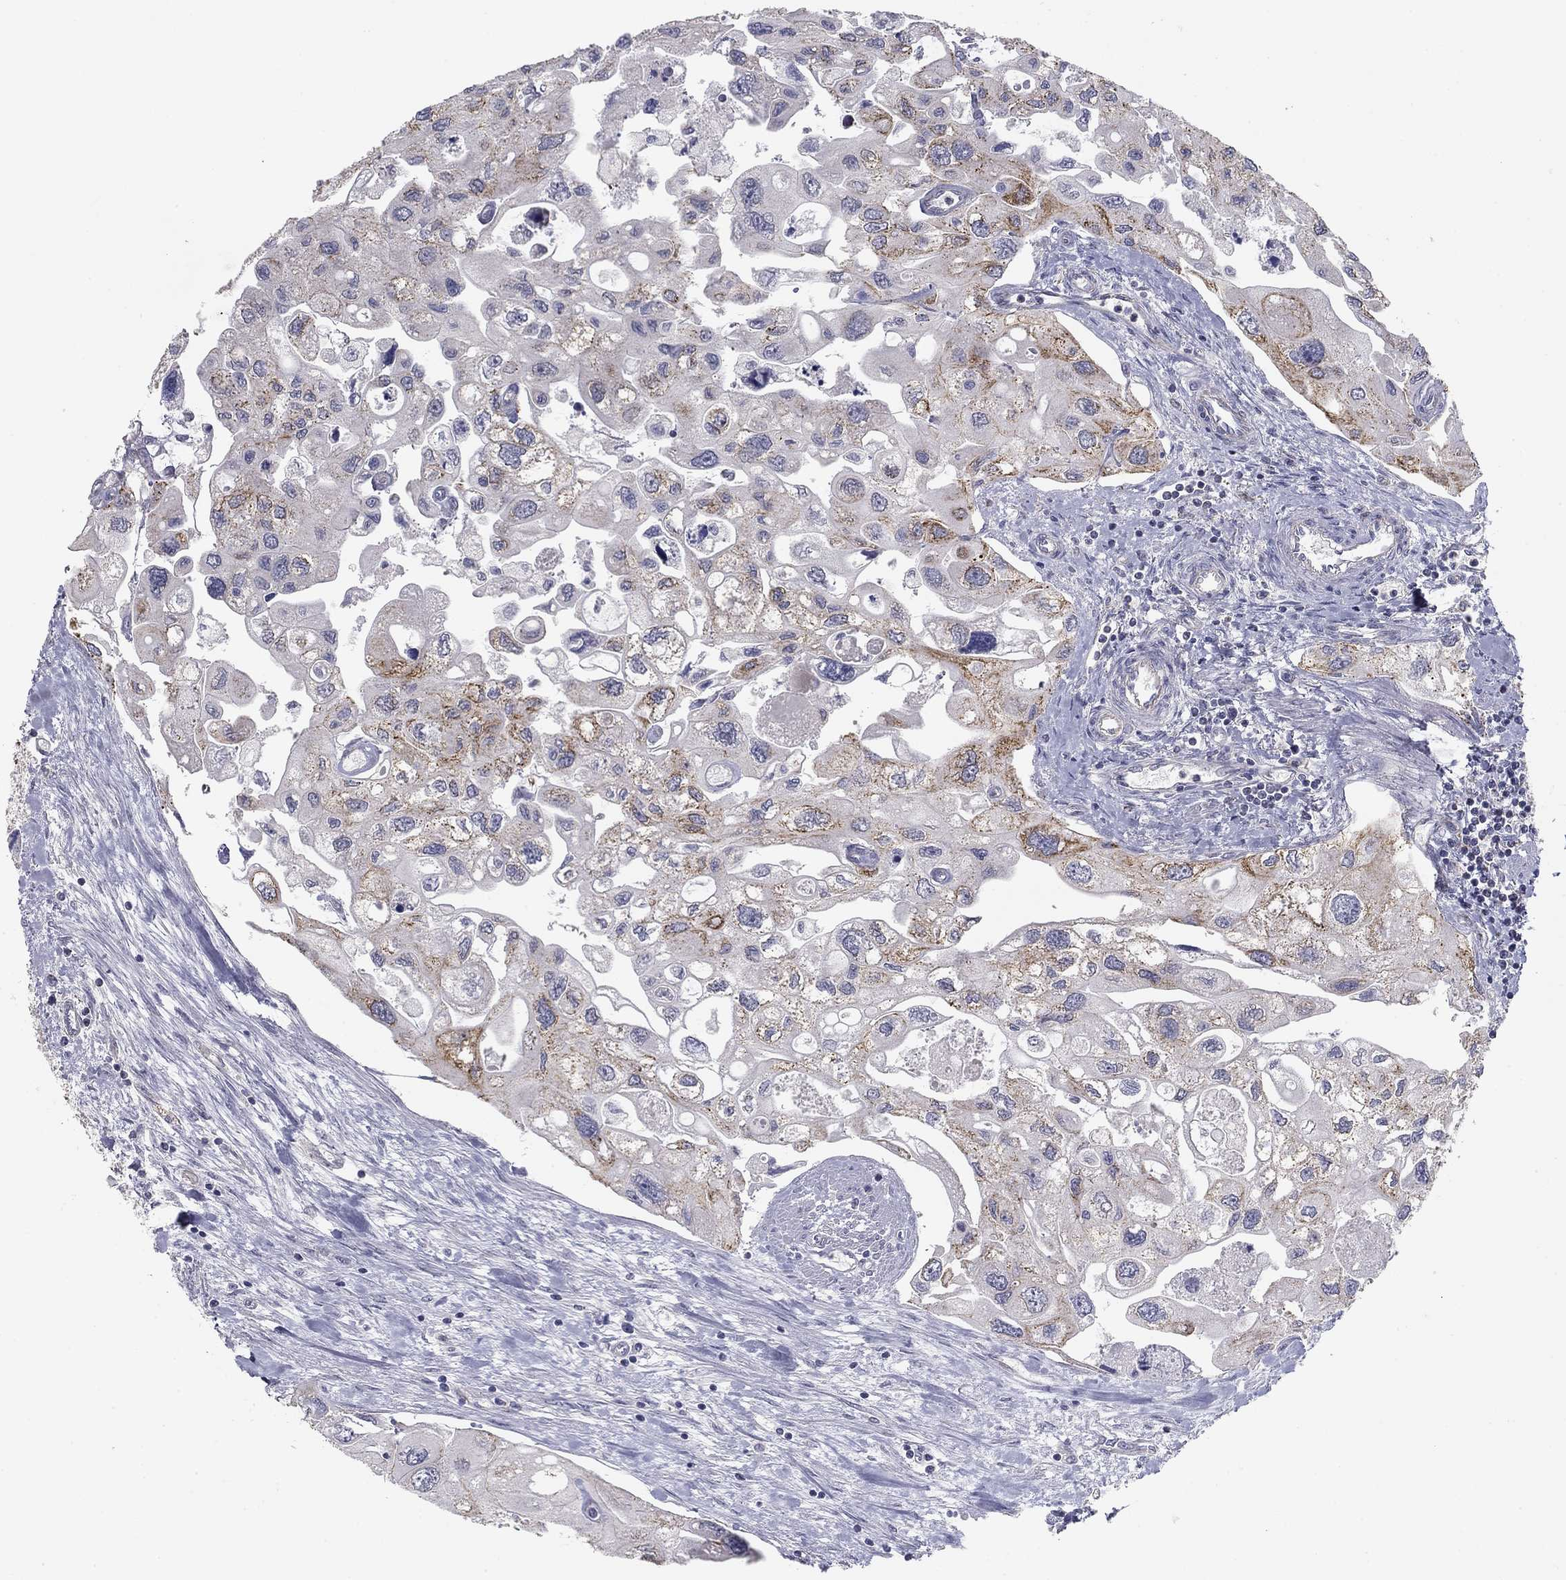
{"staining": {"intensity": "moderate", "quantity": "25%-75%", "location": "cytoplasmic/membranous"}, "tissue": "urothelial cancer", "cell_type": "Tumor cells", "image_type": "cancer", "snomed": [{"axis": "morphology", "description": "Urothelial carcinoma, High grade"}, {"axis": "topography", "description": "Urinary bladder"}], "caption": "Urothelial cancer tissue displays moderate cytoplasmic/membranous positivity in approximately 25%-75% of tumor cells, visualized by immunohistochemistry. (Stains: DAB (3,3'-diaminobenzidine) in brown, nuclei in blue, Microscopy: brightfield microscopy at high magnification).", "gene": "SEPTIN3", "patient": {"sex": "male", "age": 59}}